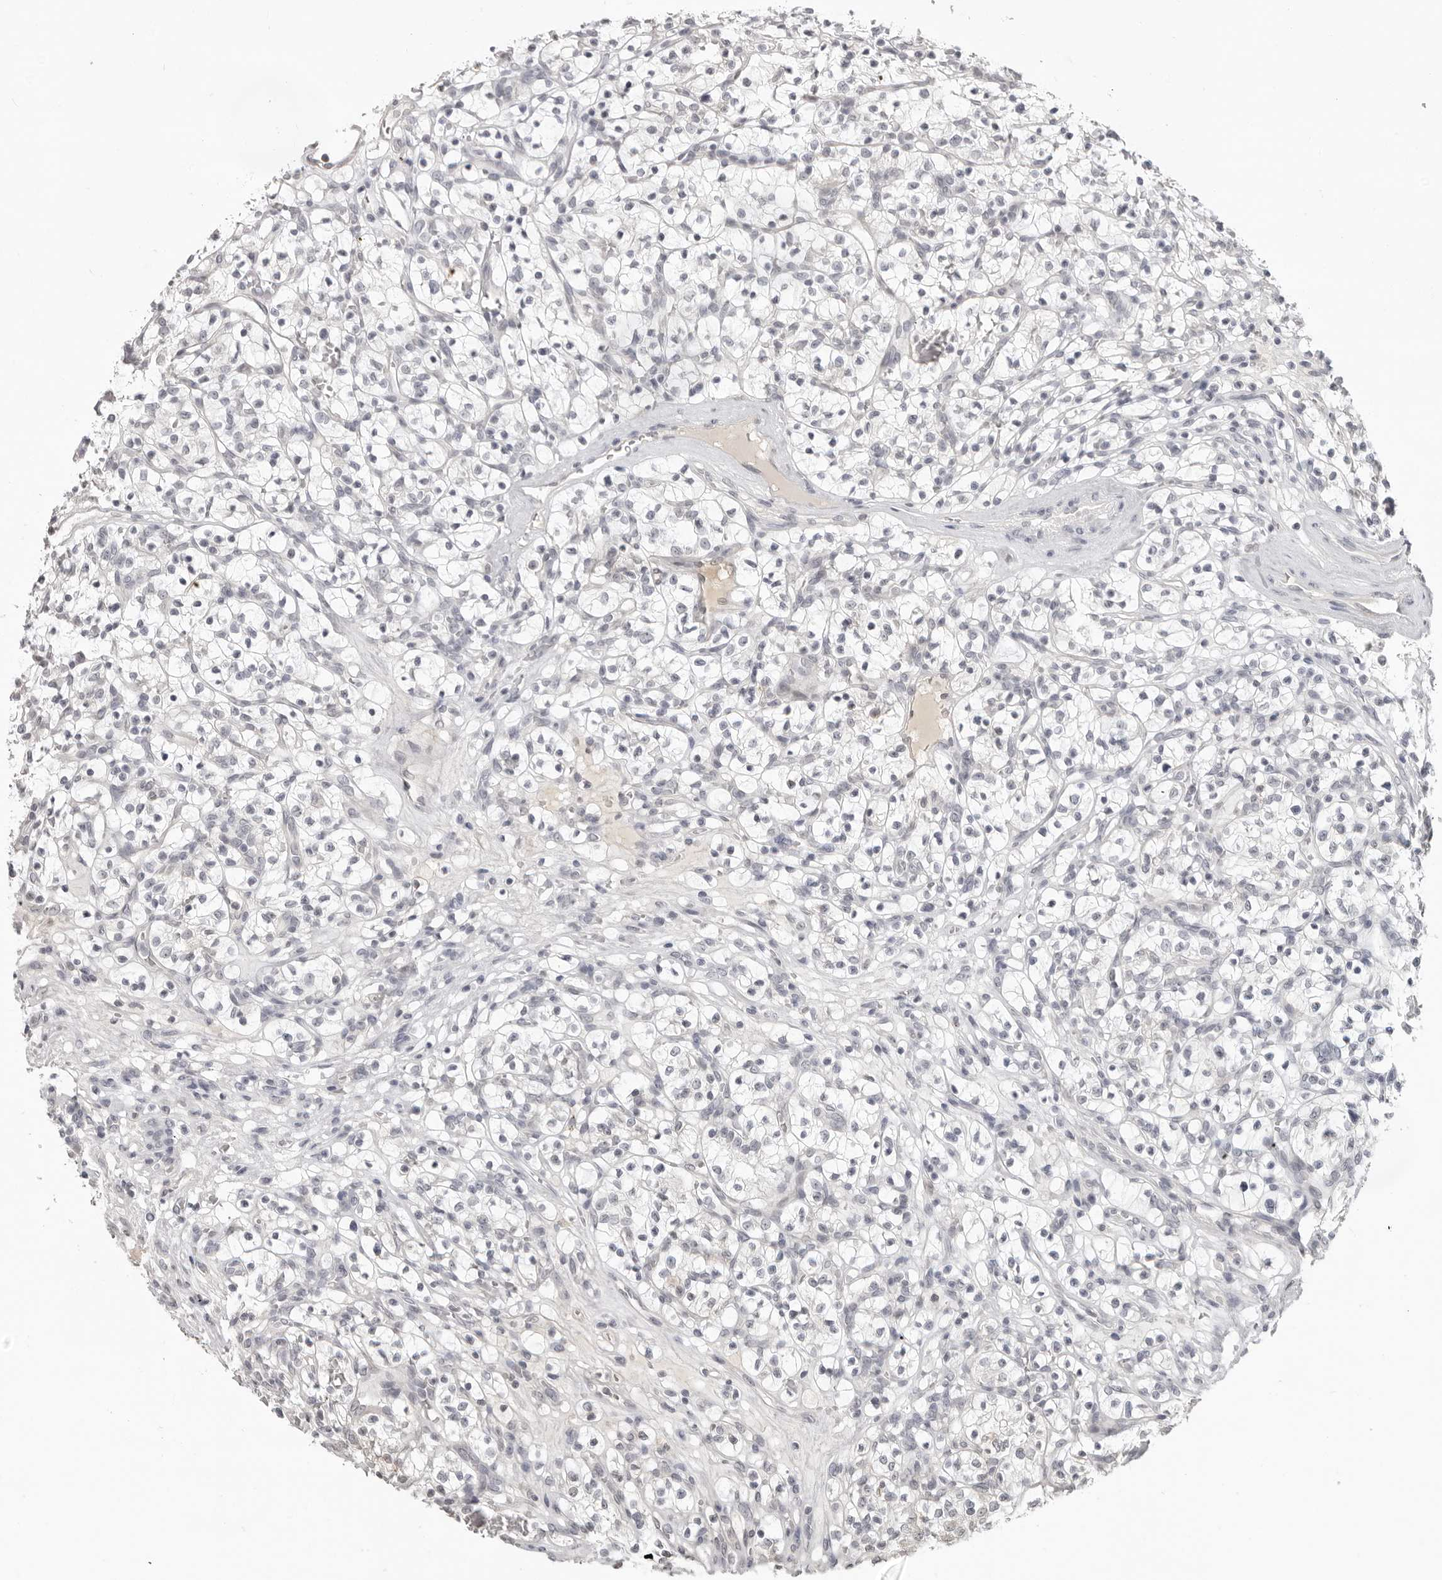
{"staining": {"intensity": "negative", "quantity": "none", "location": "none"}, "tissue": "renal cancer", "cell_type": "Tumor cells", "image_type": "cancer", "snomed": [{"axis": "morphology", "description": "Adenocarcinoma, NOS"}, {"axis": "topography", "description": "Kidney"}], "caption": "A histopathology image of human adenocarcinoma (renal) is negative for staining in tumor cells.", "gene": "ACP6", "patient": {"sex": "female", "age": 57}}